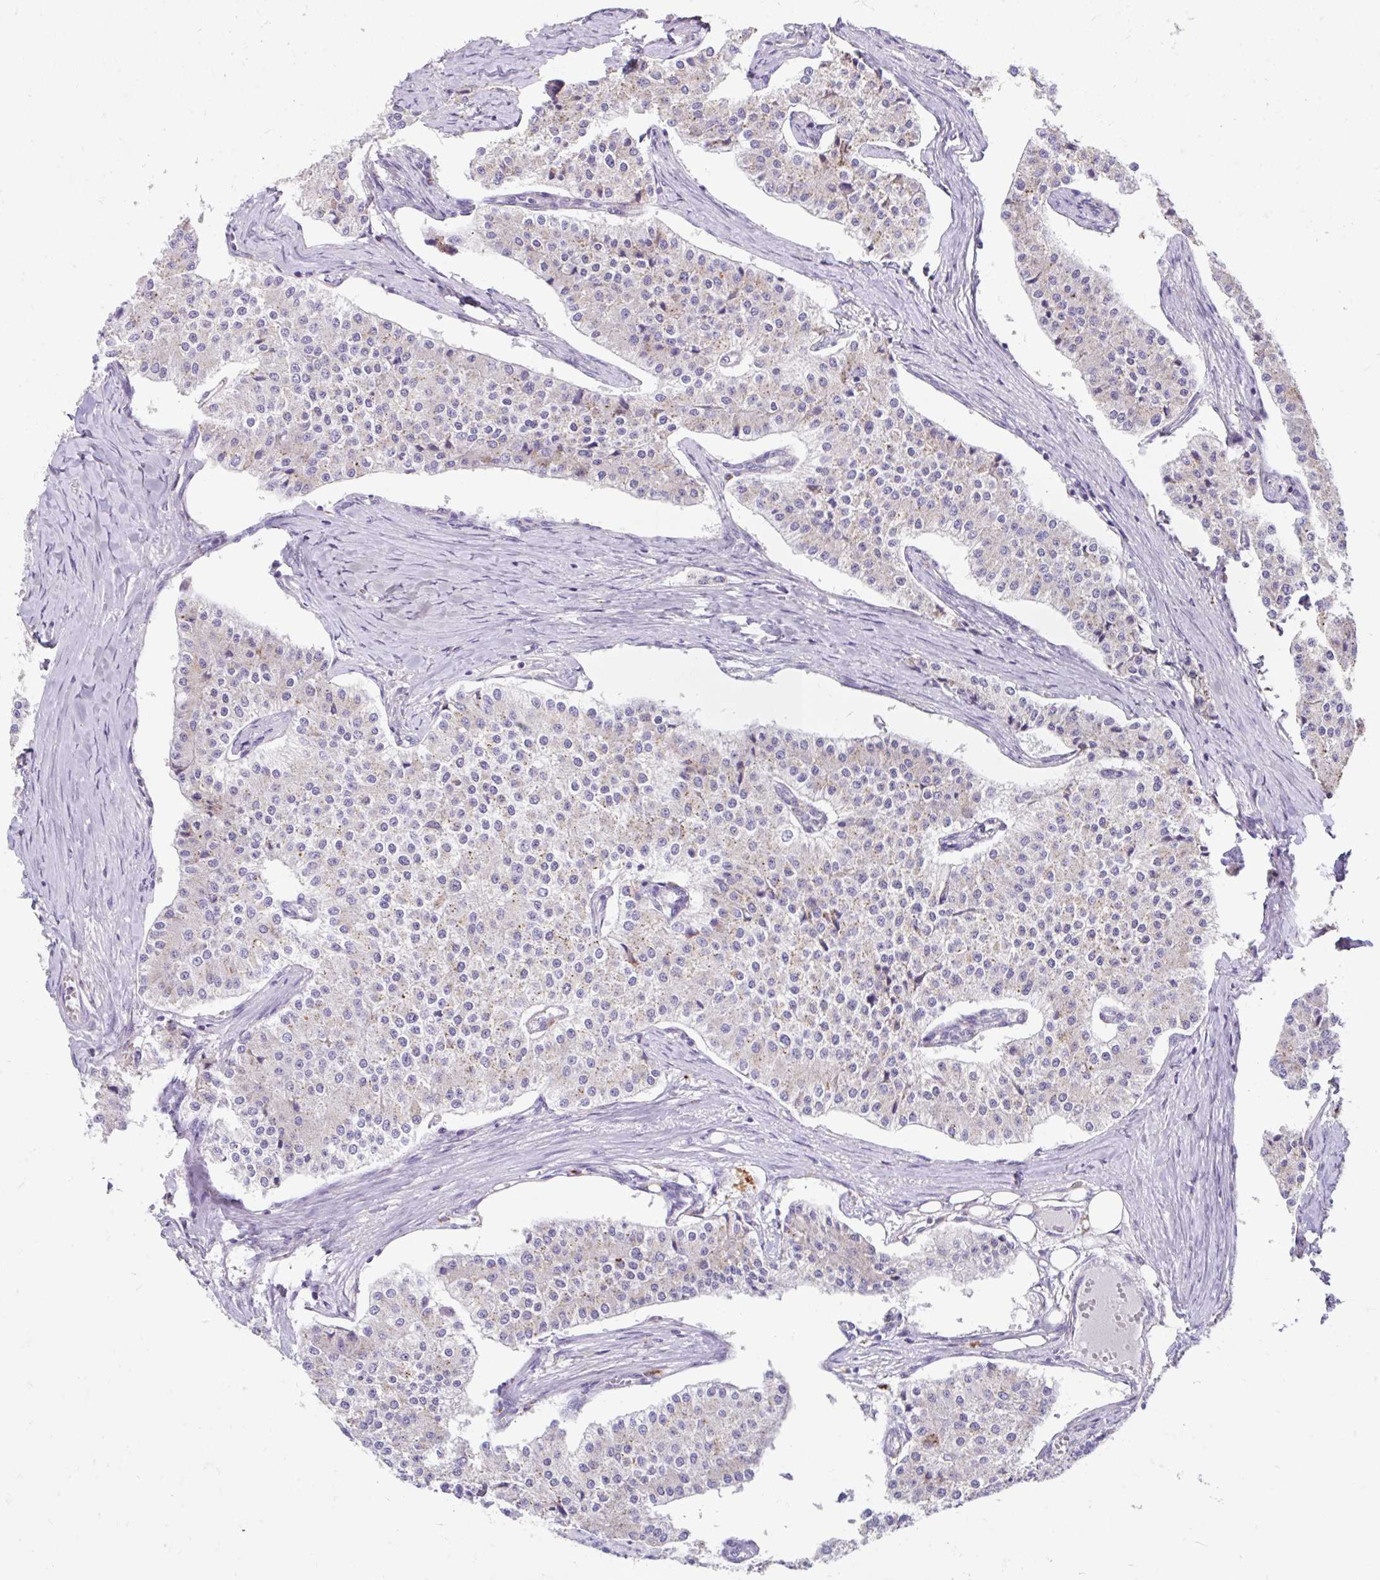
{"staining": {"intensity": "weak", "quantity": "25%-75%", "location": "cytoplasmic/membranous"}, "tissue": "carcinoid", "cell_type": "Tumor cells", "image_type": "cancer", "snomed": [{"axis": "morphology", "description": "Carcinoid, malignant, NOS"}, {"axis": "topography", "description": "Colon"}], "caption": "Protein expression analysis of carcinoid (malignant) shows weak cytoplasmic/membranous expression in about 25%-75% of tumor cells.", "gene": "ZNF33A", "patient": {"sex": "female", "age": 52}}